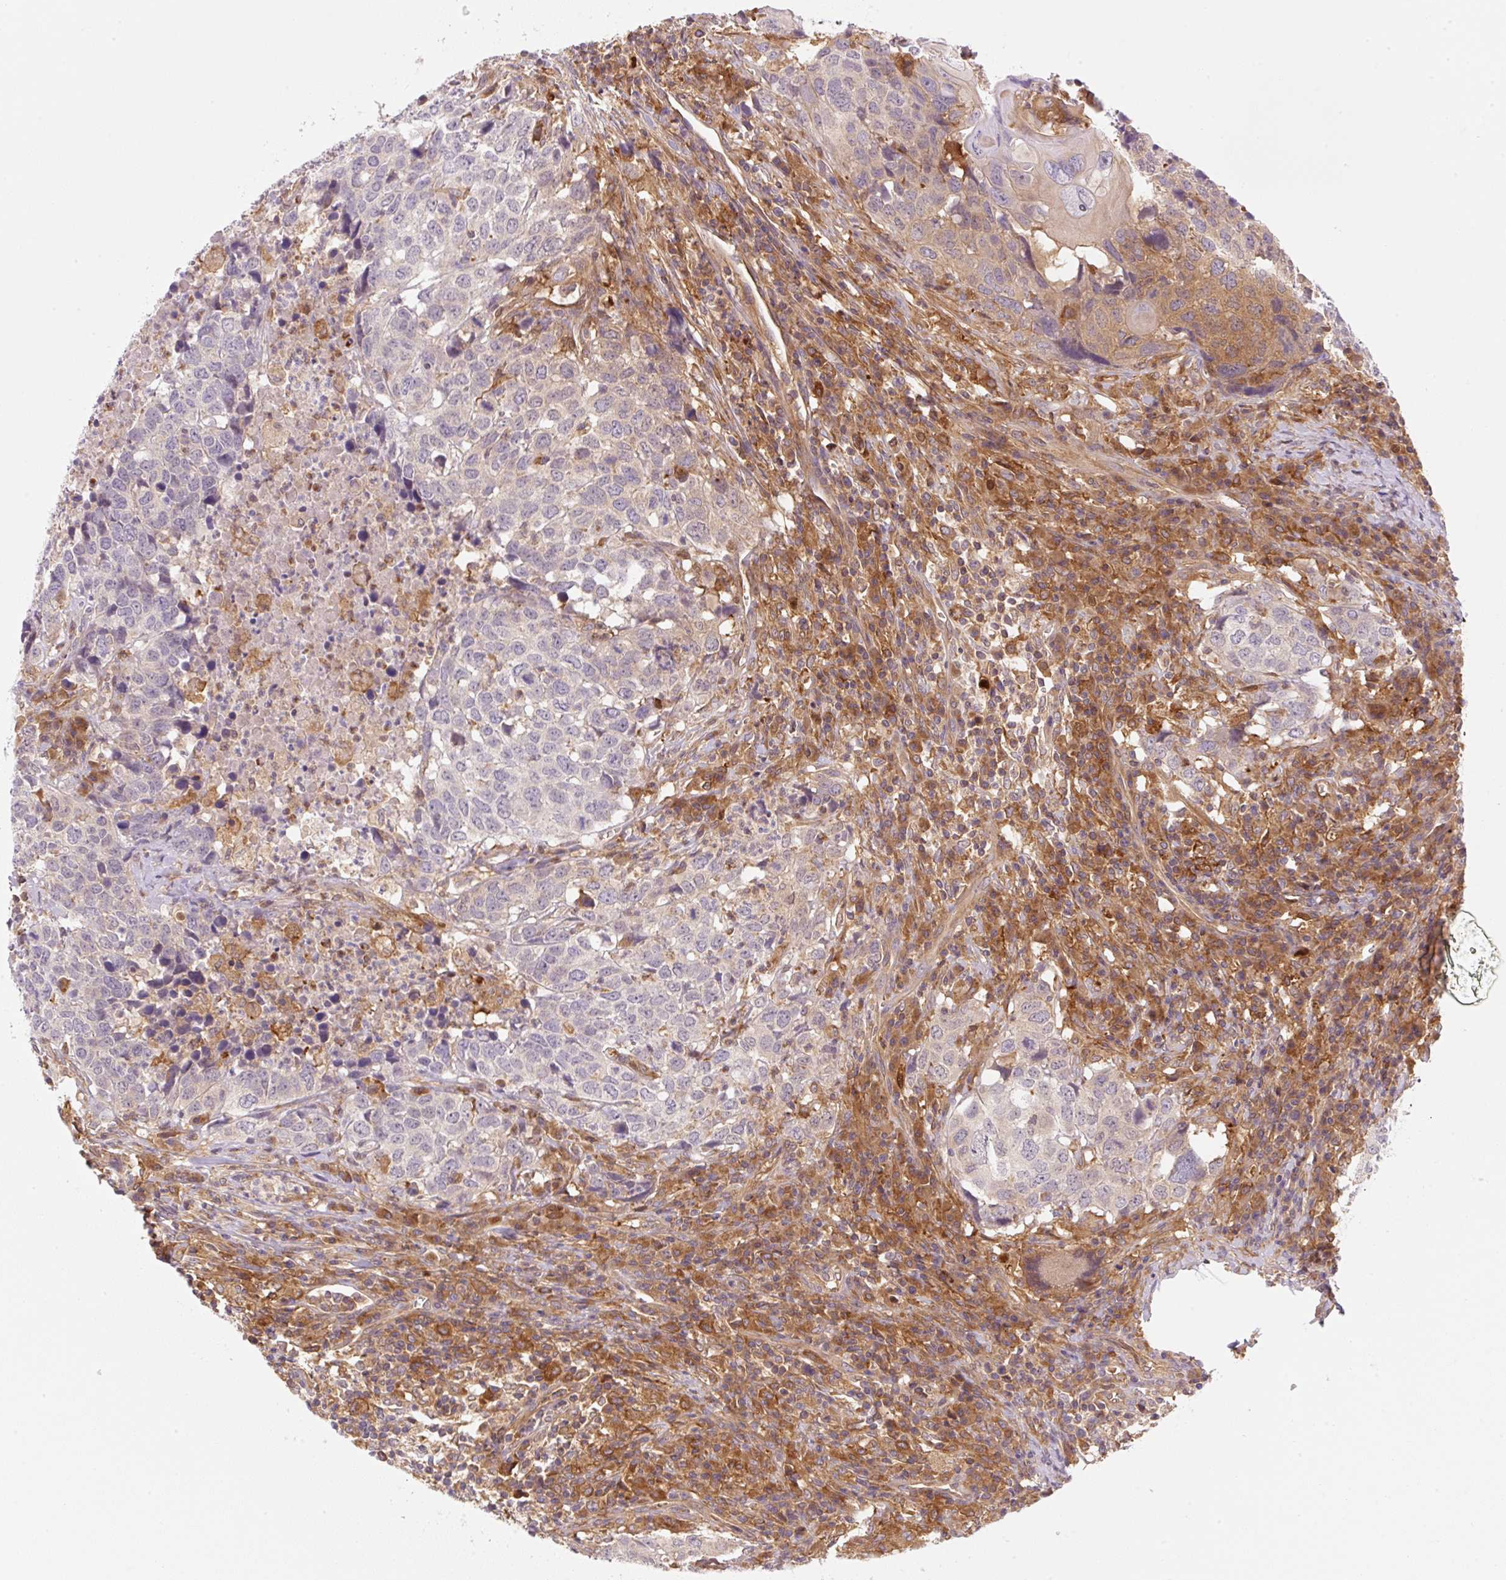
{"staining": {"intensity": "negative", "quantity": "none", "location": "none"}, "tissue": "head and neck cancer", "cell_type": "Tumor cells", "image_type": "cancer", "snomed": [{"axis": "morphology", "description": "Normal tissue, NOS"}, {"axis": "morphology", "description": "Squamous cell carcinoma, NOS"}, {"axis": "topography", "description": "Skeletal muscle"}, {"axis": "topography", "description": "Vascular tissue"}, {"axis": "topography", "description": "Peripheral nerve tissue"}, {"axis": "topography", "description": "Head-Neck"}], "caption": "IHC image of head and neck cancer stained for a protein (brown), which exhibits no positivity in tumor cells. Nuclei are stained in blue.", "gene": "OMA1", "patient": {"sex": "male", "age": 66}}